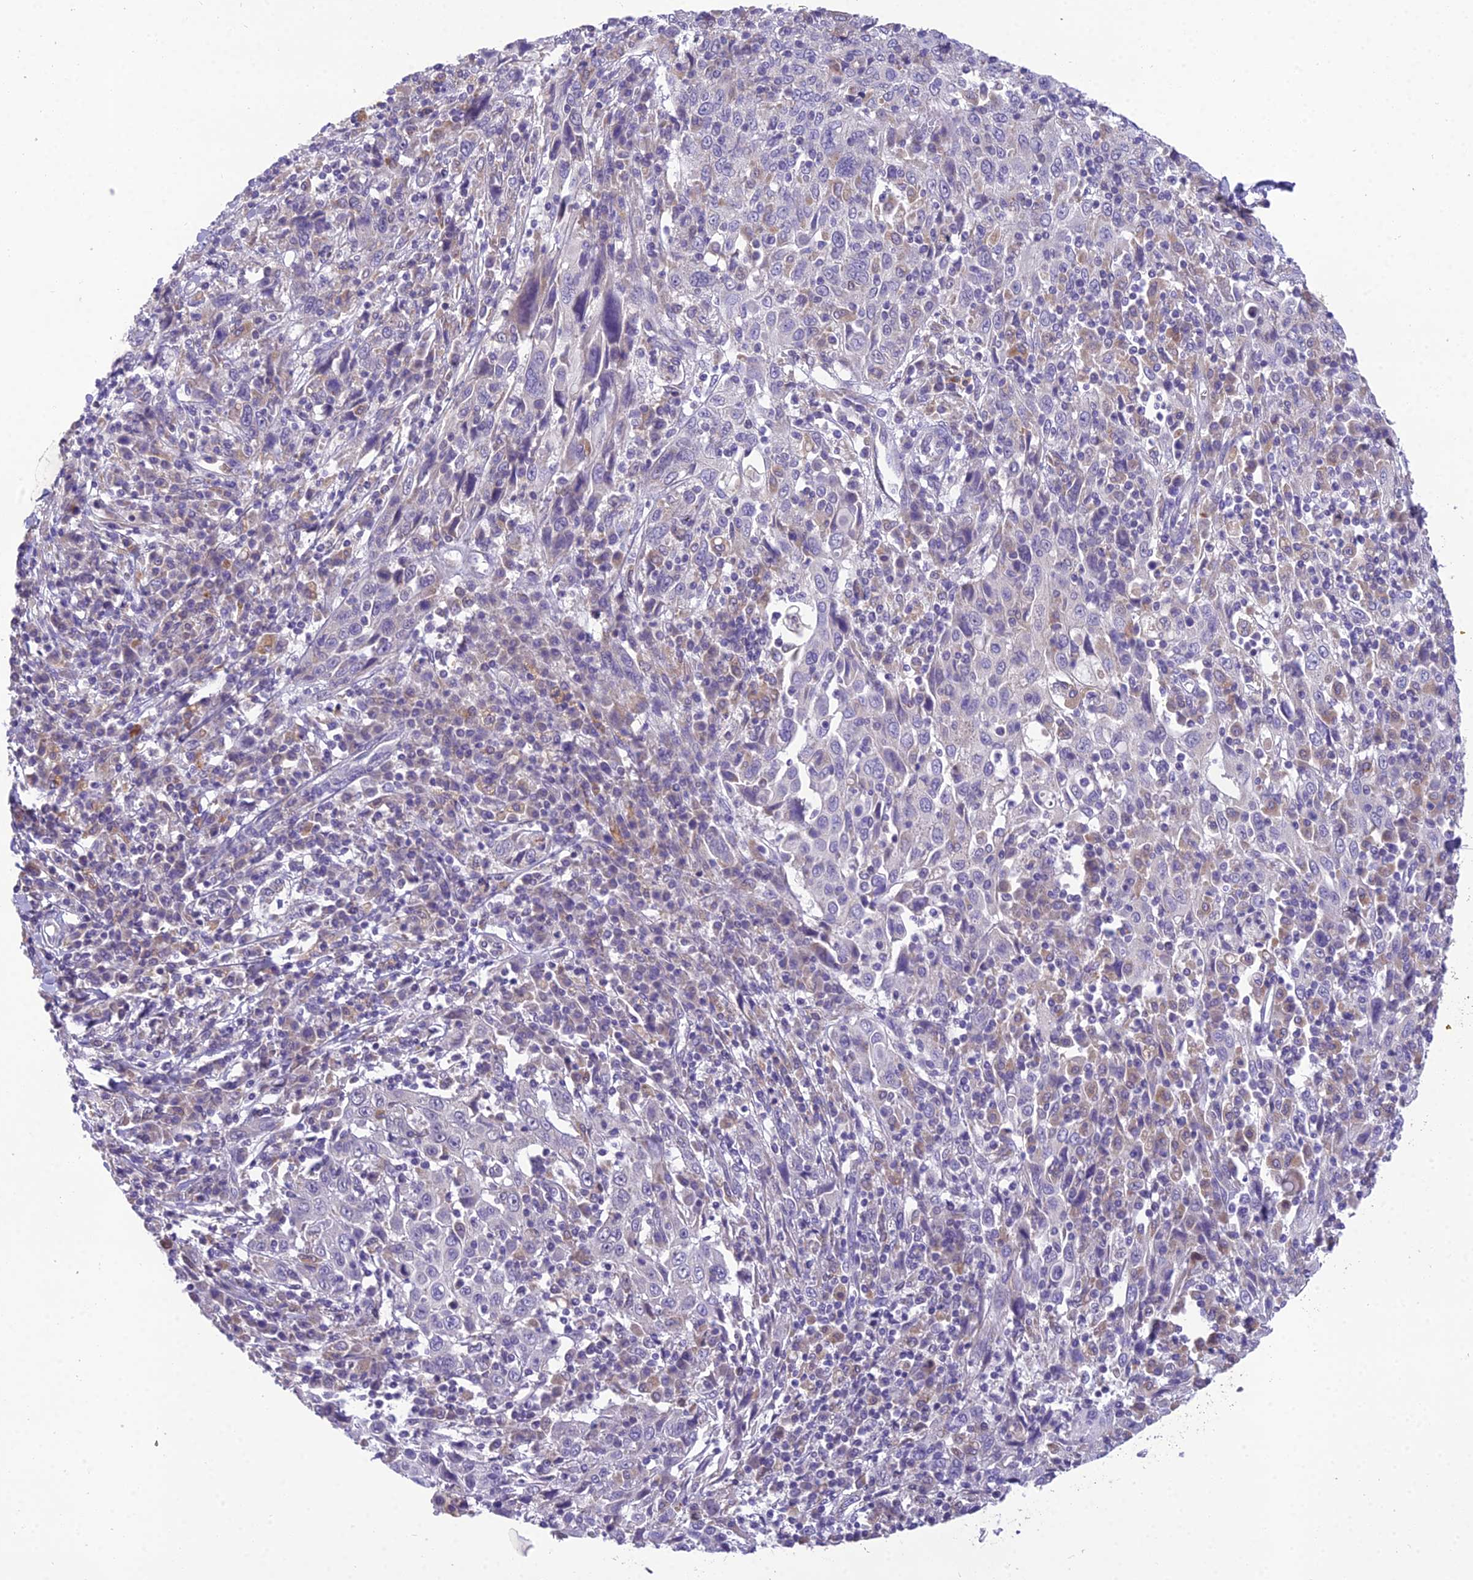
{"staining": {"intensity": "negative", "quantity": "none", "location": "none"}, "tissue": "cervical cancer", "cell_type": "Tumor cells", "image_type": "cancer", "snomed": [{"axis": "morphology", "description": "Squamous cell carcinoma, NOS"}, {"axis": "topography", "description": "Cervix"}], "caption": "Immunohistochemistry histopathology image of neoplastic tissue: cervical cancer (squamous cell carcinoma) stained with DAB exhibits no significant protein positivity in tumor cells.", "gene": "MIIP", "patient": {"sex": "female", "age": 46}}